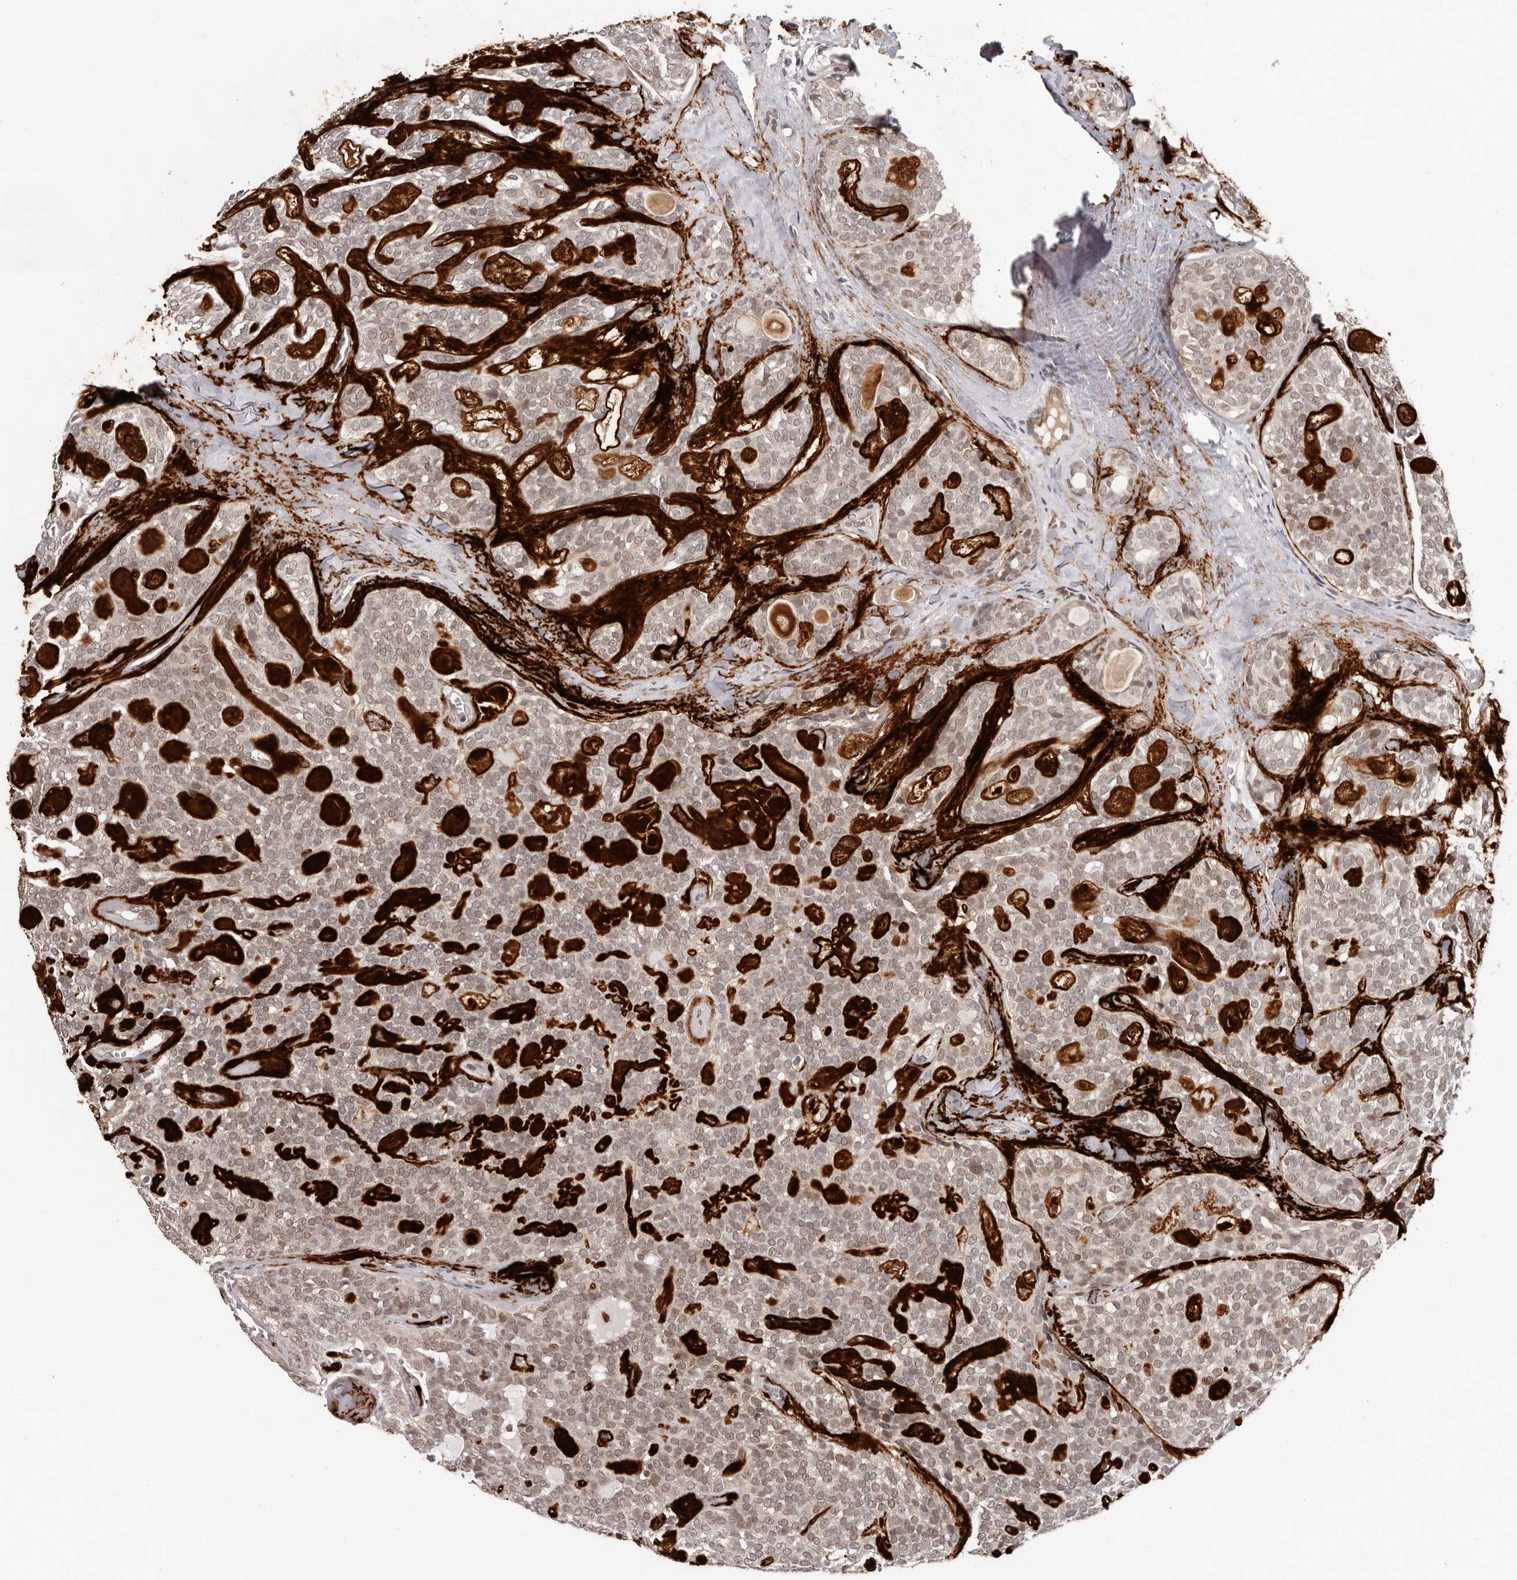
{"staining": {"intensity": "weak", "quantity": "25%-75%", "location": "nuclear"}, "tissue": "head and neck cancer", "cell_type": "Tumor cells", "image_type": "cancer", "snomed": [{"axis": "morphology", "description": "Adenocarcinoma, NOS"}, {"axis": "topography", "description": "Head-Neck"}], "caption": "A histopathology image of human head and neck cancer stained for a protein exhibits weak nuclear brown staining in tumor cells. The staining is performed using DAB (3,3'-diaminobenzidine) brown chromogen to label protein expression. The nuclei are counter-stained blue using hematoxylin.", "gene": "TBX5", "patient": {"sex": "male", "age": 66}}